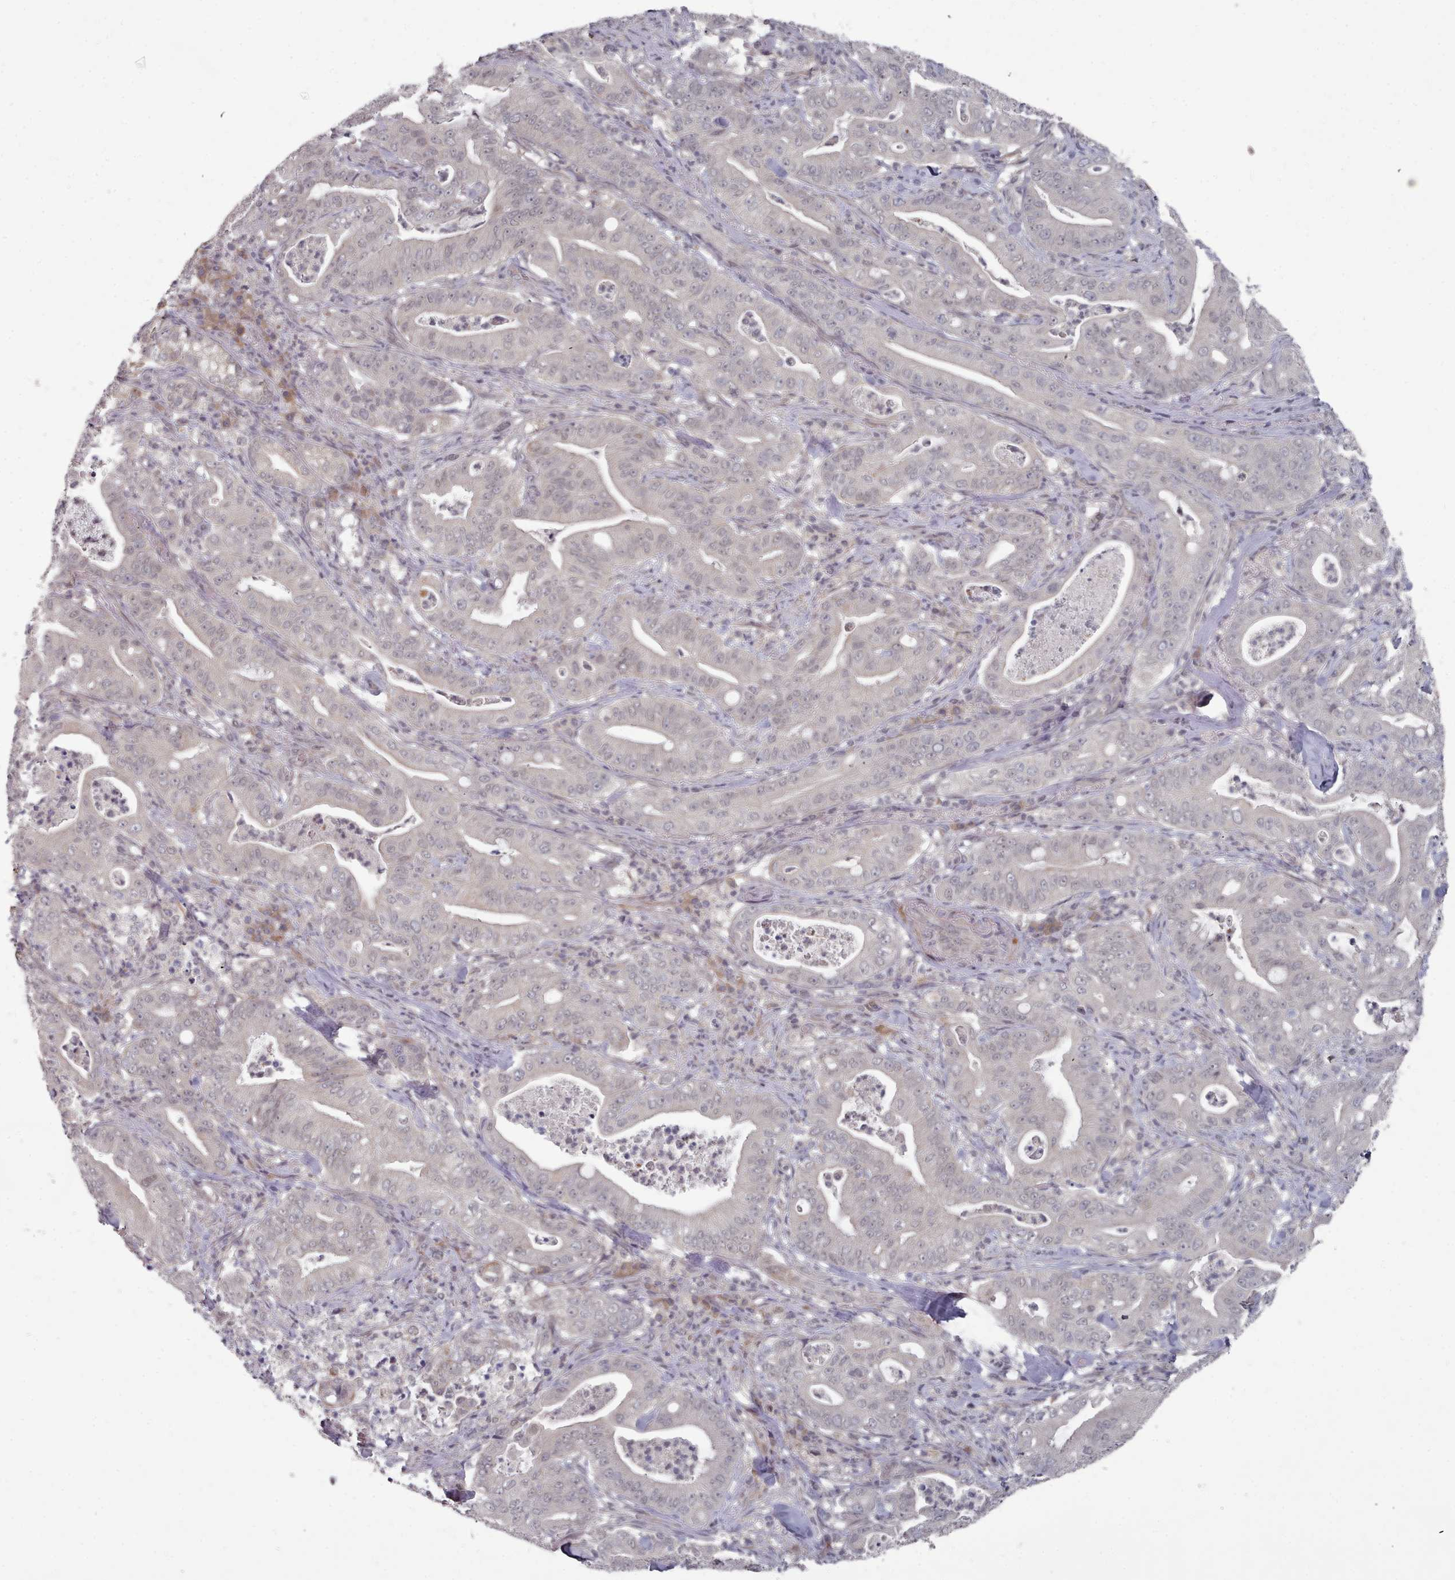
{"staining": {"intensity": "negative", "quantity": "none", "location": "none"}, "tissue": "pancreatic cancer", "cell_type": "Tumor cells", "image_type": "cancer", "snomed": [{"axis": "morphology", "description": "Adenocarcinoma, NOS"}, {"axis": "topography", "description": "Pancreas"}], "caption": "Immunohistochemistry (IHC) of pancreatic cancer reveals no staining in tumor cells.", "gene": "HYAL3", "patient": {"sex": "male", "age": 71}}